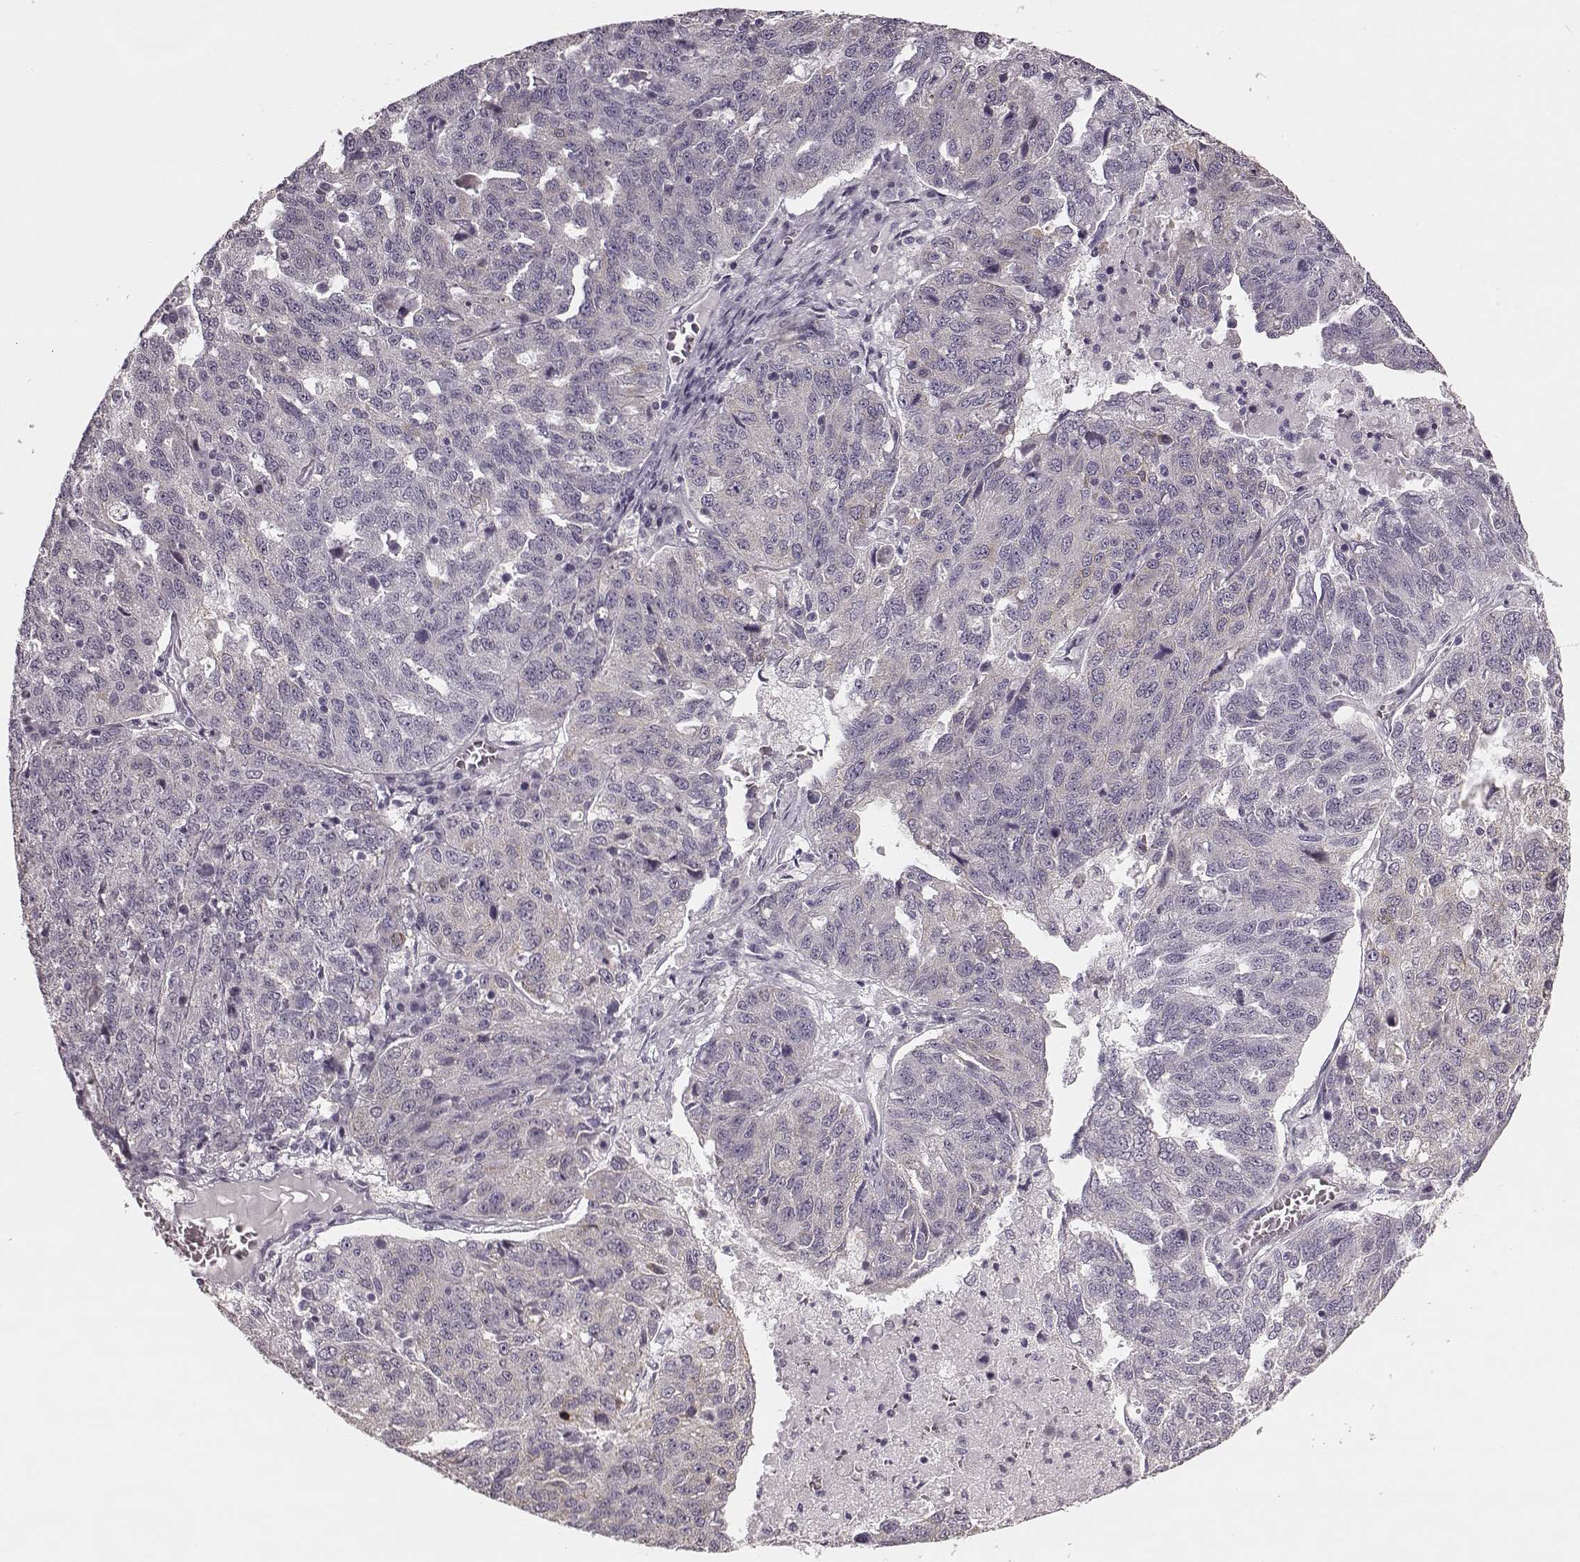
{"staining": {"intensity": "negative", "quantity": "none", "location": "none"}, "tissue": "ovarian cancer", "cell_type": "Tumor cells", "image_type": "cancer", "snomed": [{"axis": "morphology", "description": "Cystadenocarcinoma, serous, NOS"}, {"axis": "topography", "description": "Ovary"}], "caption": "DAB immunohistochemical staining of ovarian cancer demonstrates no significant staining in tumor cells.", "gene": "MAP6D1", "patient": {"sex": "female", "age": 71}}